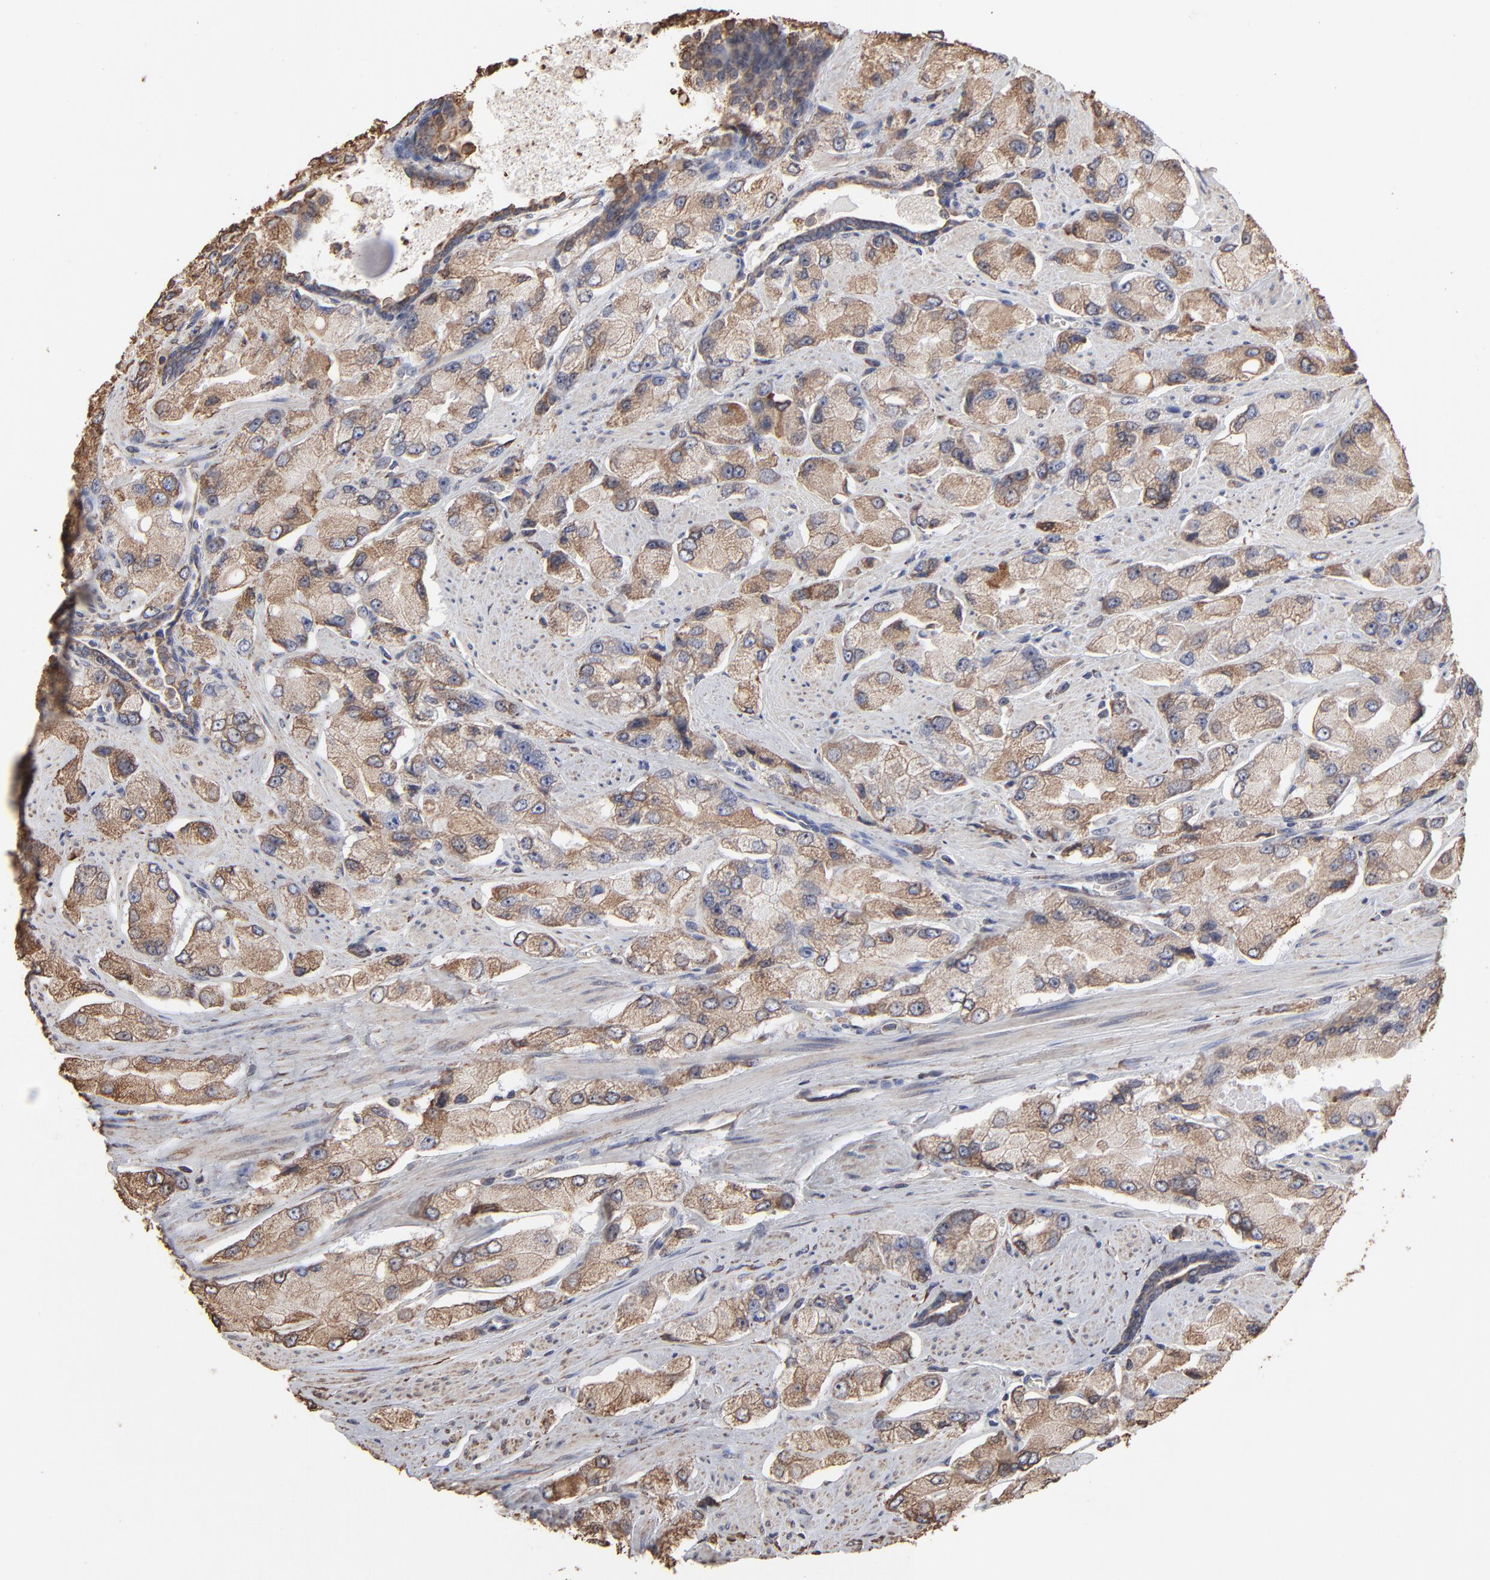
{"staining": {"intensity": "weak", "quantity": "<25%", "location": "cytoplasmic/membranous"}, "tissue": "prostate cancer", "cell_type": "Tumor cells", "image_type": "cancer", "snomed": [{"axis": "morphology", "description": "Adenocarcinoma, High grade"}, {"axis": "topography", "description": "Prostate"}], "caption": "Prostate high-grade adenocarcinoma was stained to show a protein in brown. There is no significant staining in tumor cells. (DAB IHC visualized using brightfield microscopy, high magnification).", "gene": "PDIA3", "patient": {"sex": "male", "age": 58}}